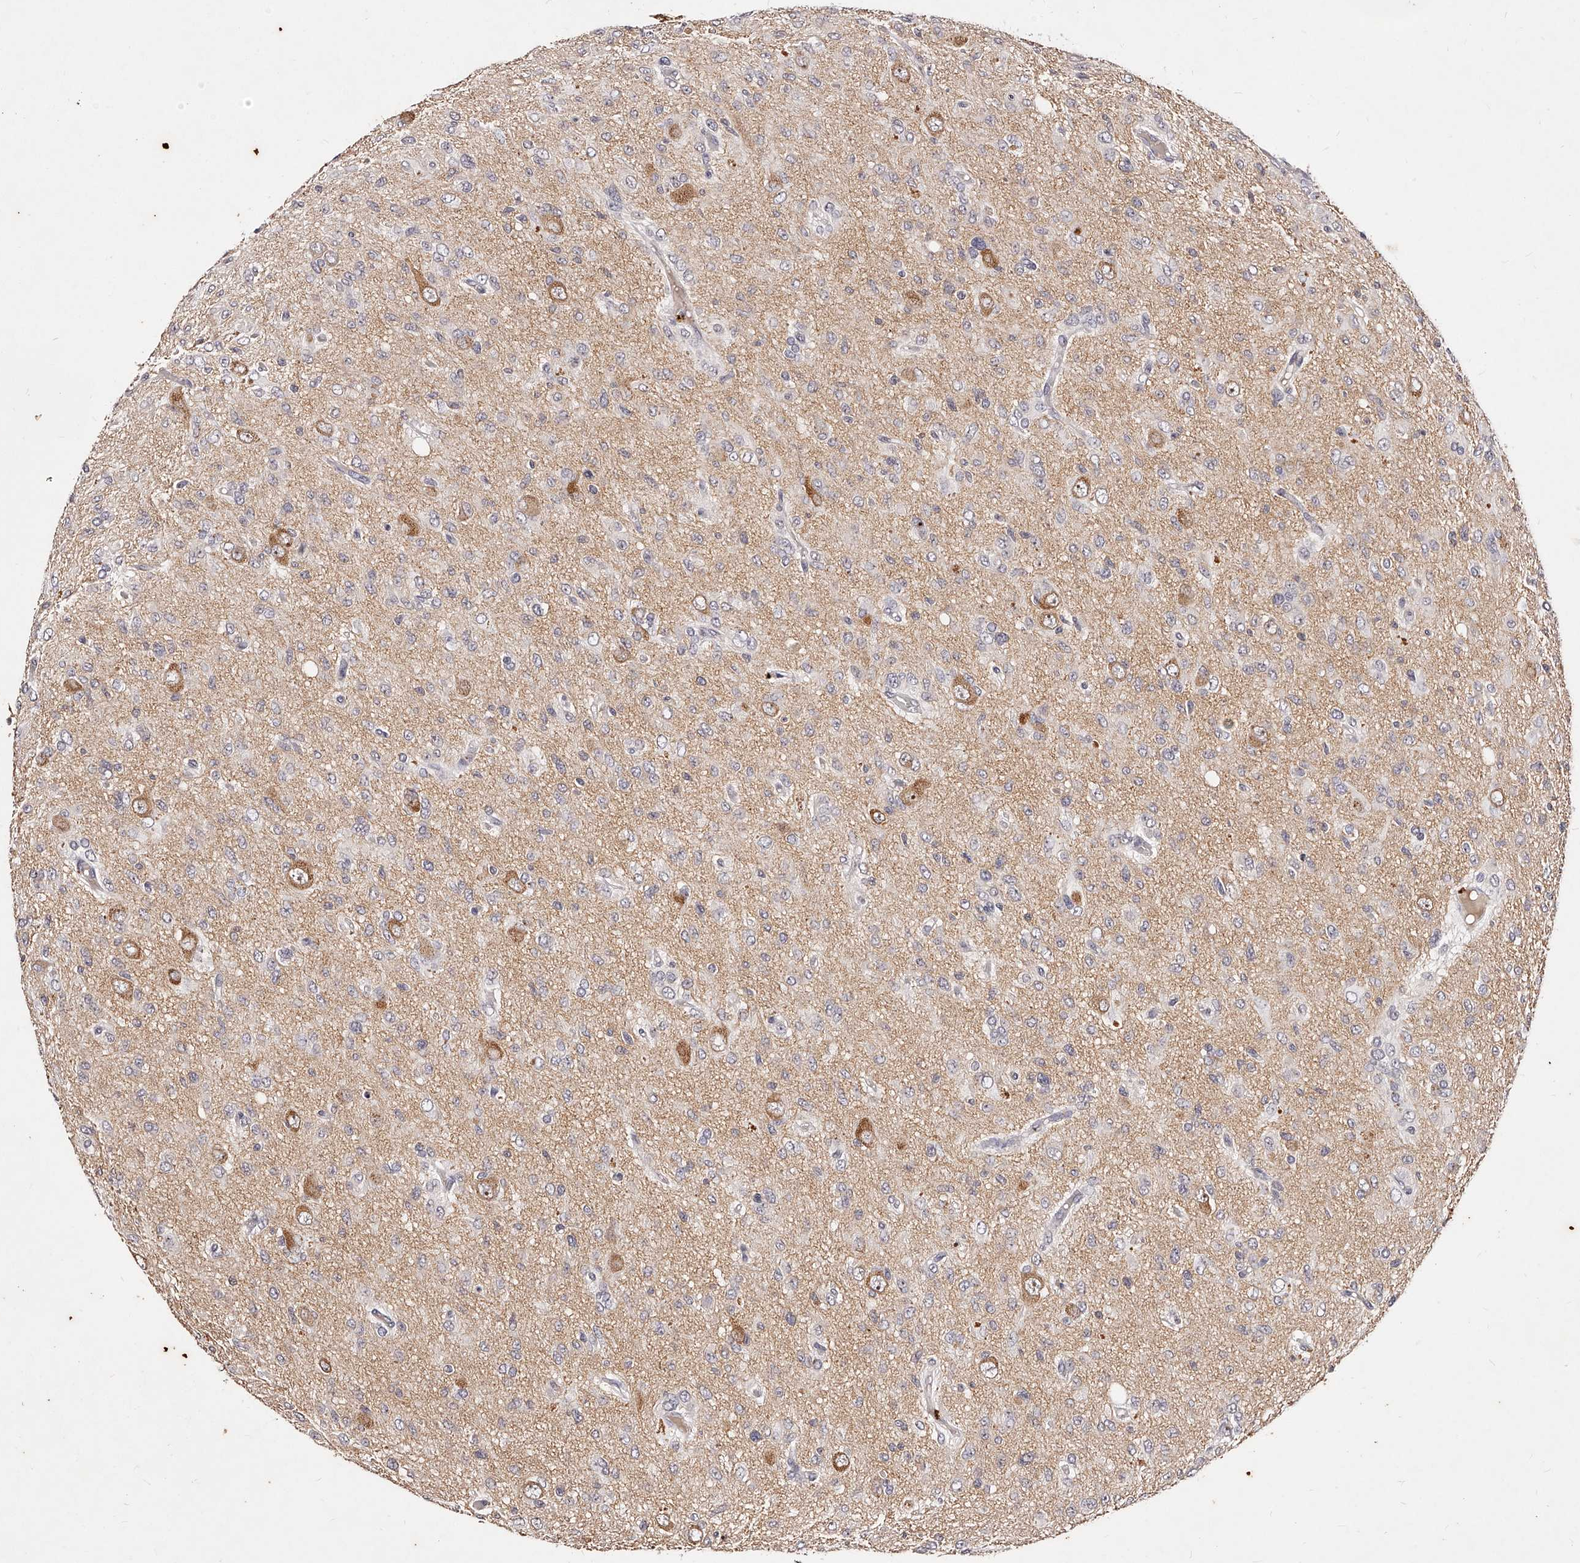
{"staining": {"intensity": "negative", "quantity": "none", "location": "none"}, "tissue": "glioma", "cell_type": "Tumor cells", "image_type": "cancer", "snomed": [{"axis": "morphology", "description": "Glioma, malignant, High grade"}, {"axis": "topography", "description": "Brain"}], "caption": "This is an IHC micrograph of human glioma. There is no expression in tumor cells.", "gene": "PHACTR1", "patient": {"sex": "female", "age": 59}}